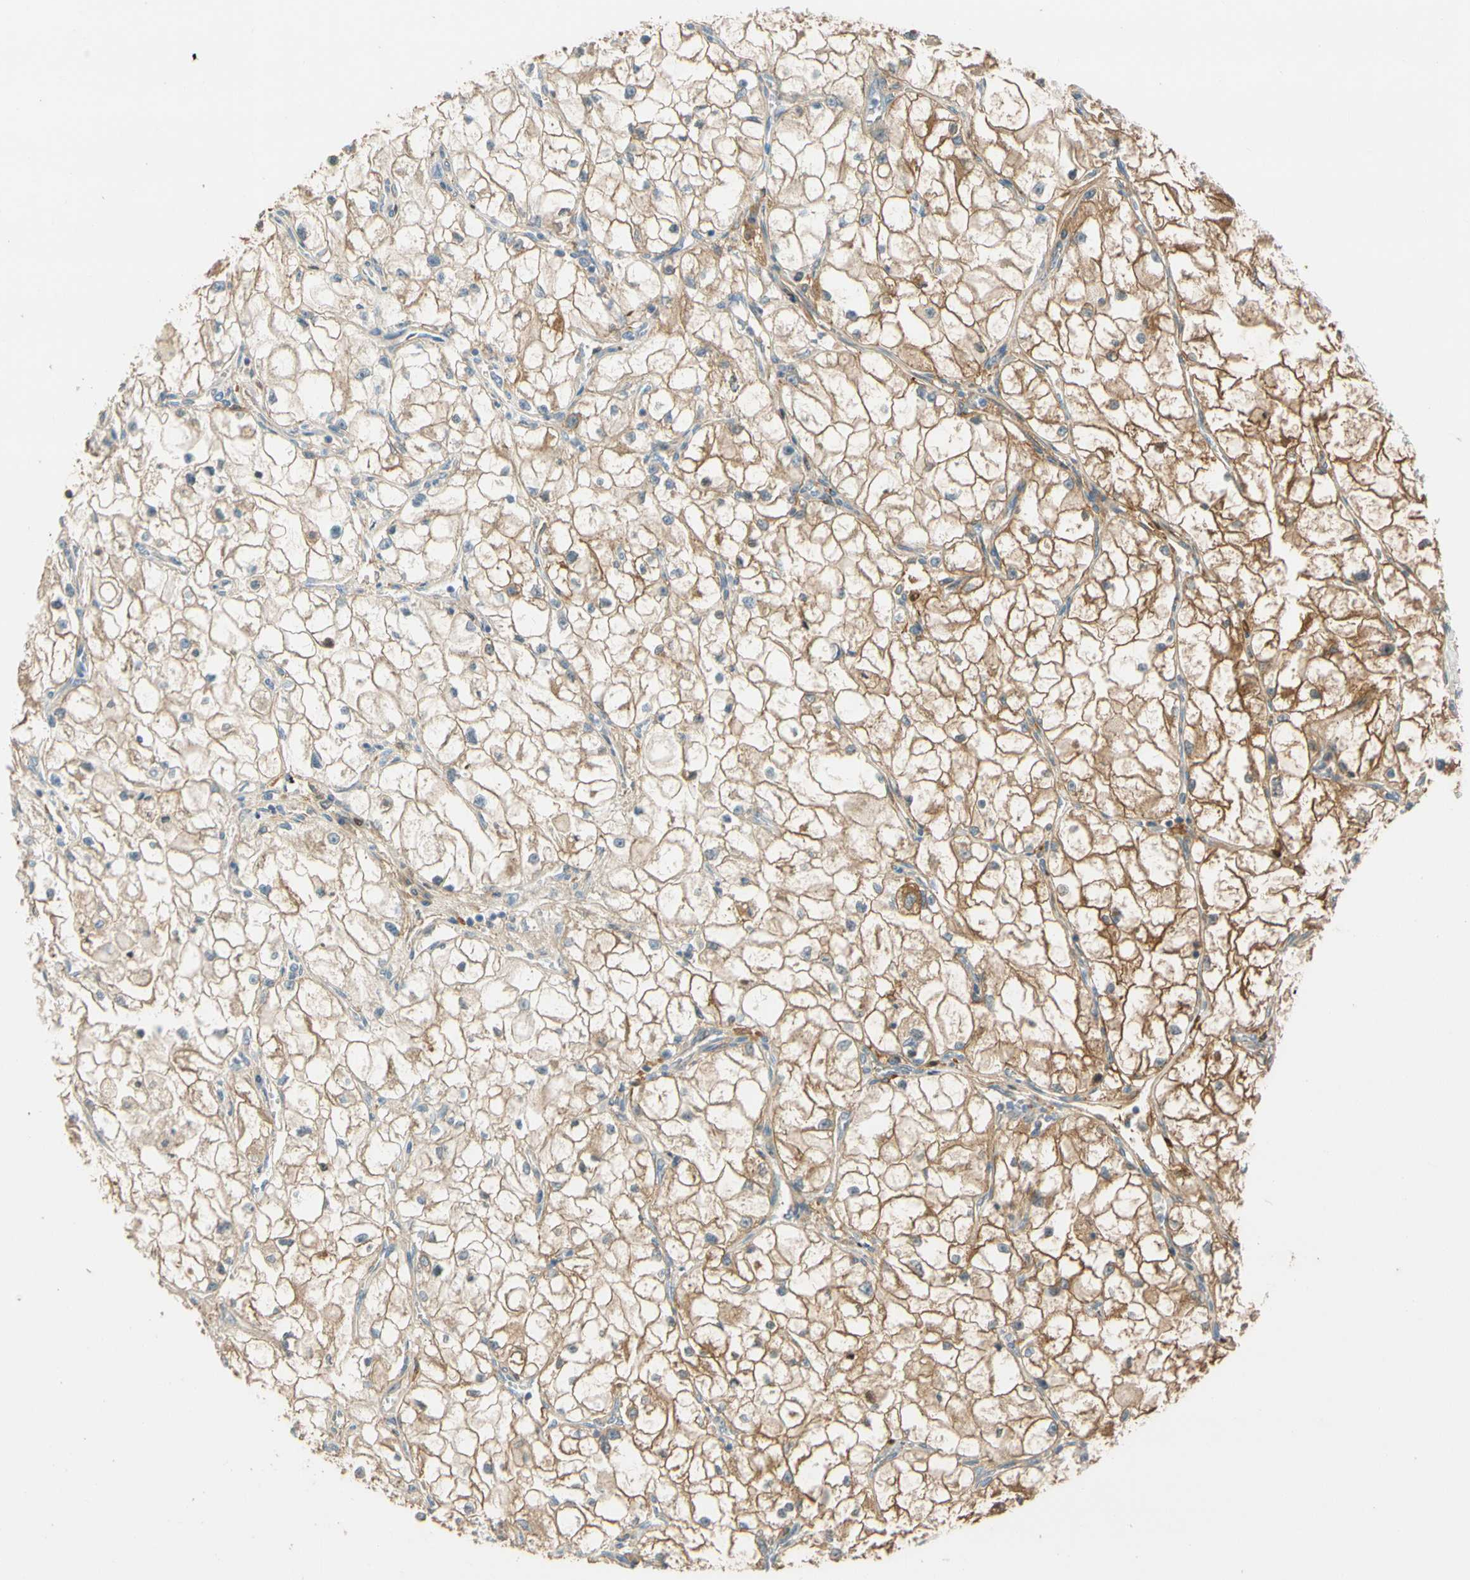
{"staining": {"intensity": "moderate", "quantity": ">75%", "location": "cytoplasmic/membranous"}, "tissue": "renal cancer", "cell_type": "Tumor cells", "image_type": "cancer", "snomed": [{"axis": "morphology", "description": "Adenocarcinoma, NOS"}, {"axis": "topography", "description": "Kidney"}], "caption": "Moderate cytoplasmic/membranous expression for a protein is identified in approximately >75% of tumor cells of renal cancer using IHC.", "gene": "PARP14", "patient": {"sex": "female", "age": 70}}